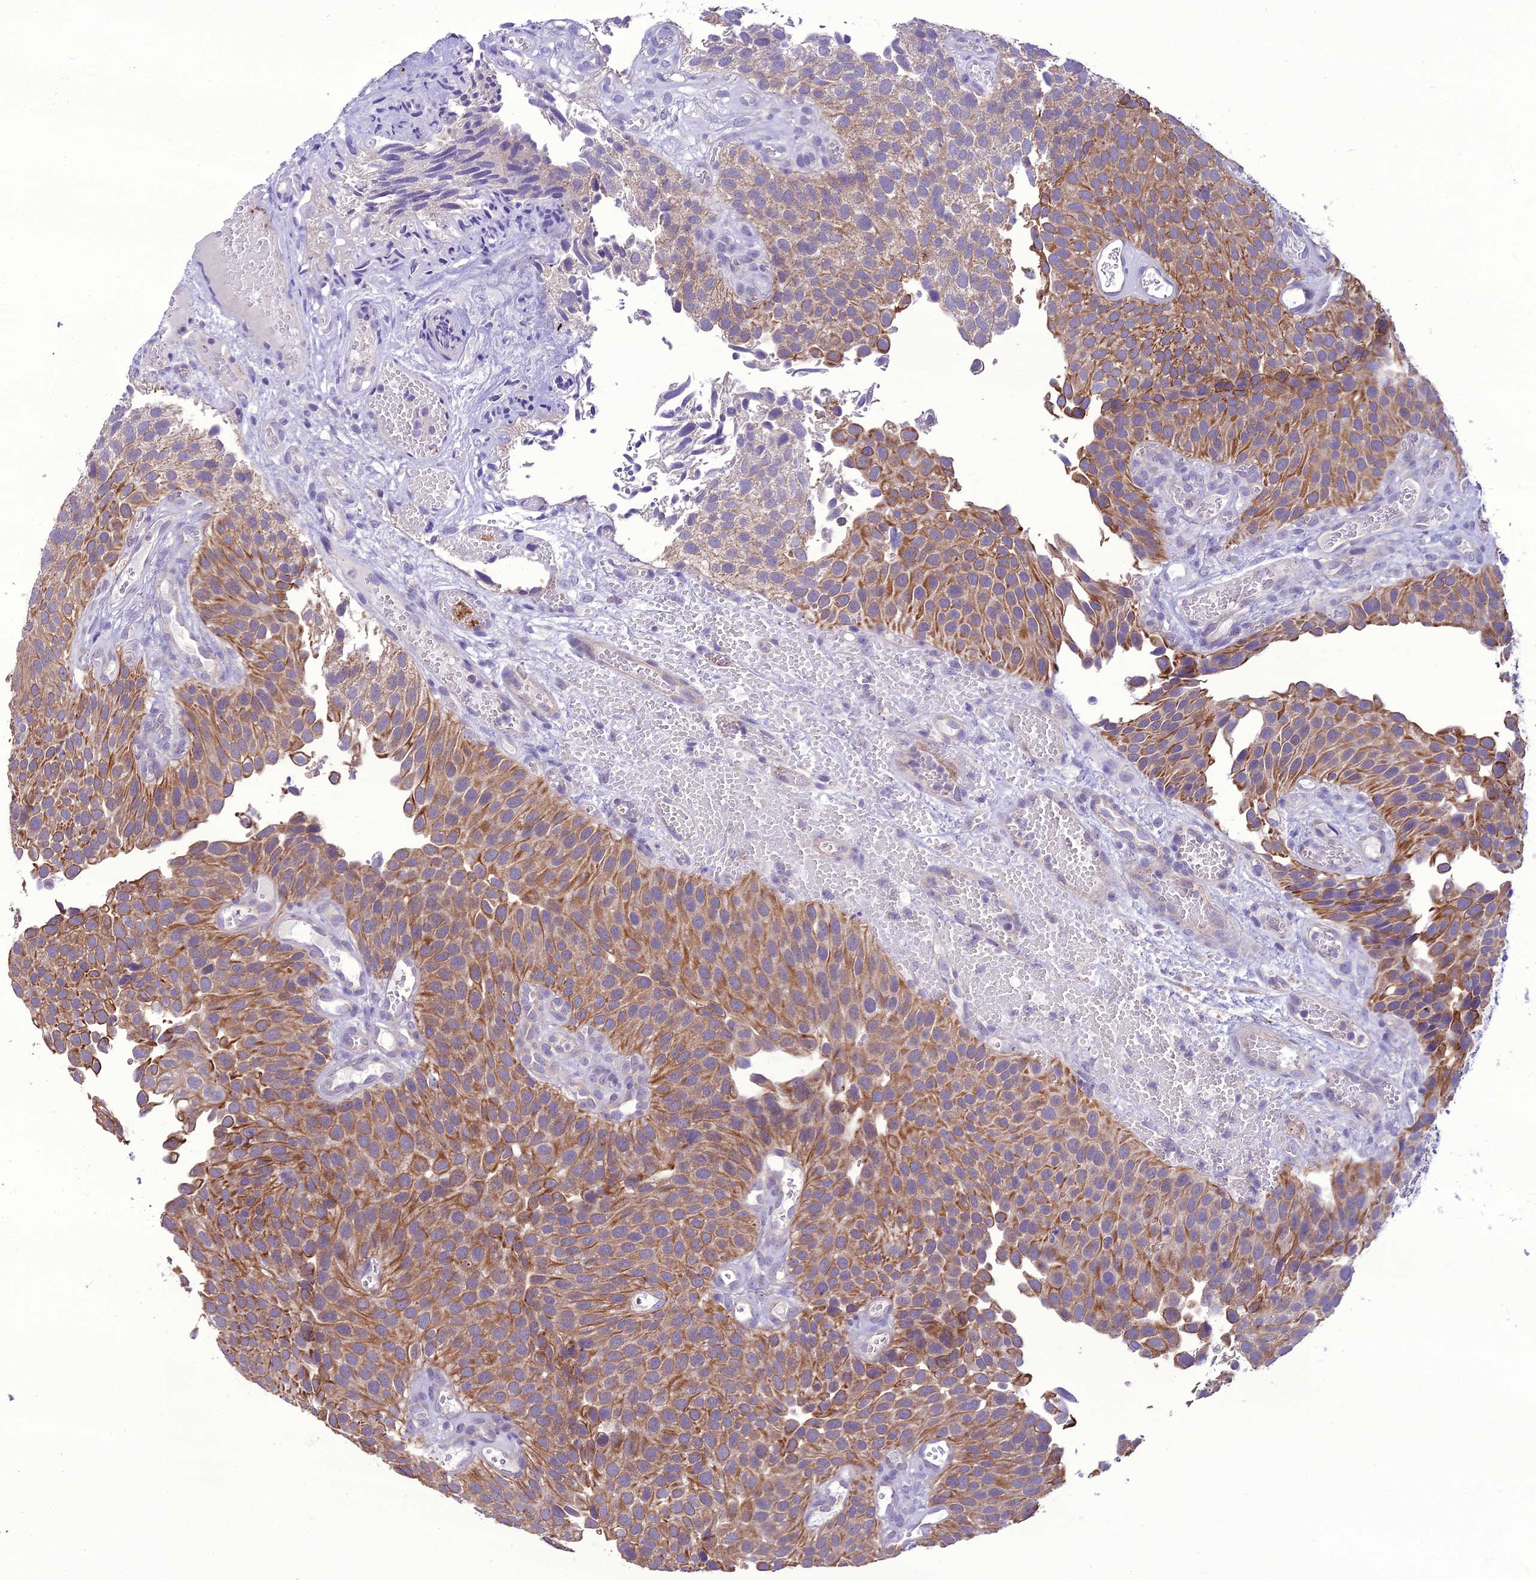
{"staining": {"intensity": "moderate", "quantity": ">75%", "location": "cytoplasmic/membranous"}, "tissue": "urothelial cancer", "cell_type": "Tumor cells", "image_type": "cancer", "snomed": [{"axis": "morphology", "description": "Urothelial carcinoma, Low grade"}, {"axis": "topography", "description": "Urinary bladder"}], "caption": "Urothelial carcinoma (low-grade) was stained to show a protein in brown. There is medium levels of moderate cytoplasmic/membranous expression in about >75% of tumor cells.", "gene": "SCRT1", "patient": {"sex": "male", "age": 89}}